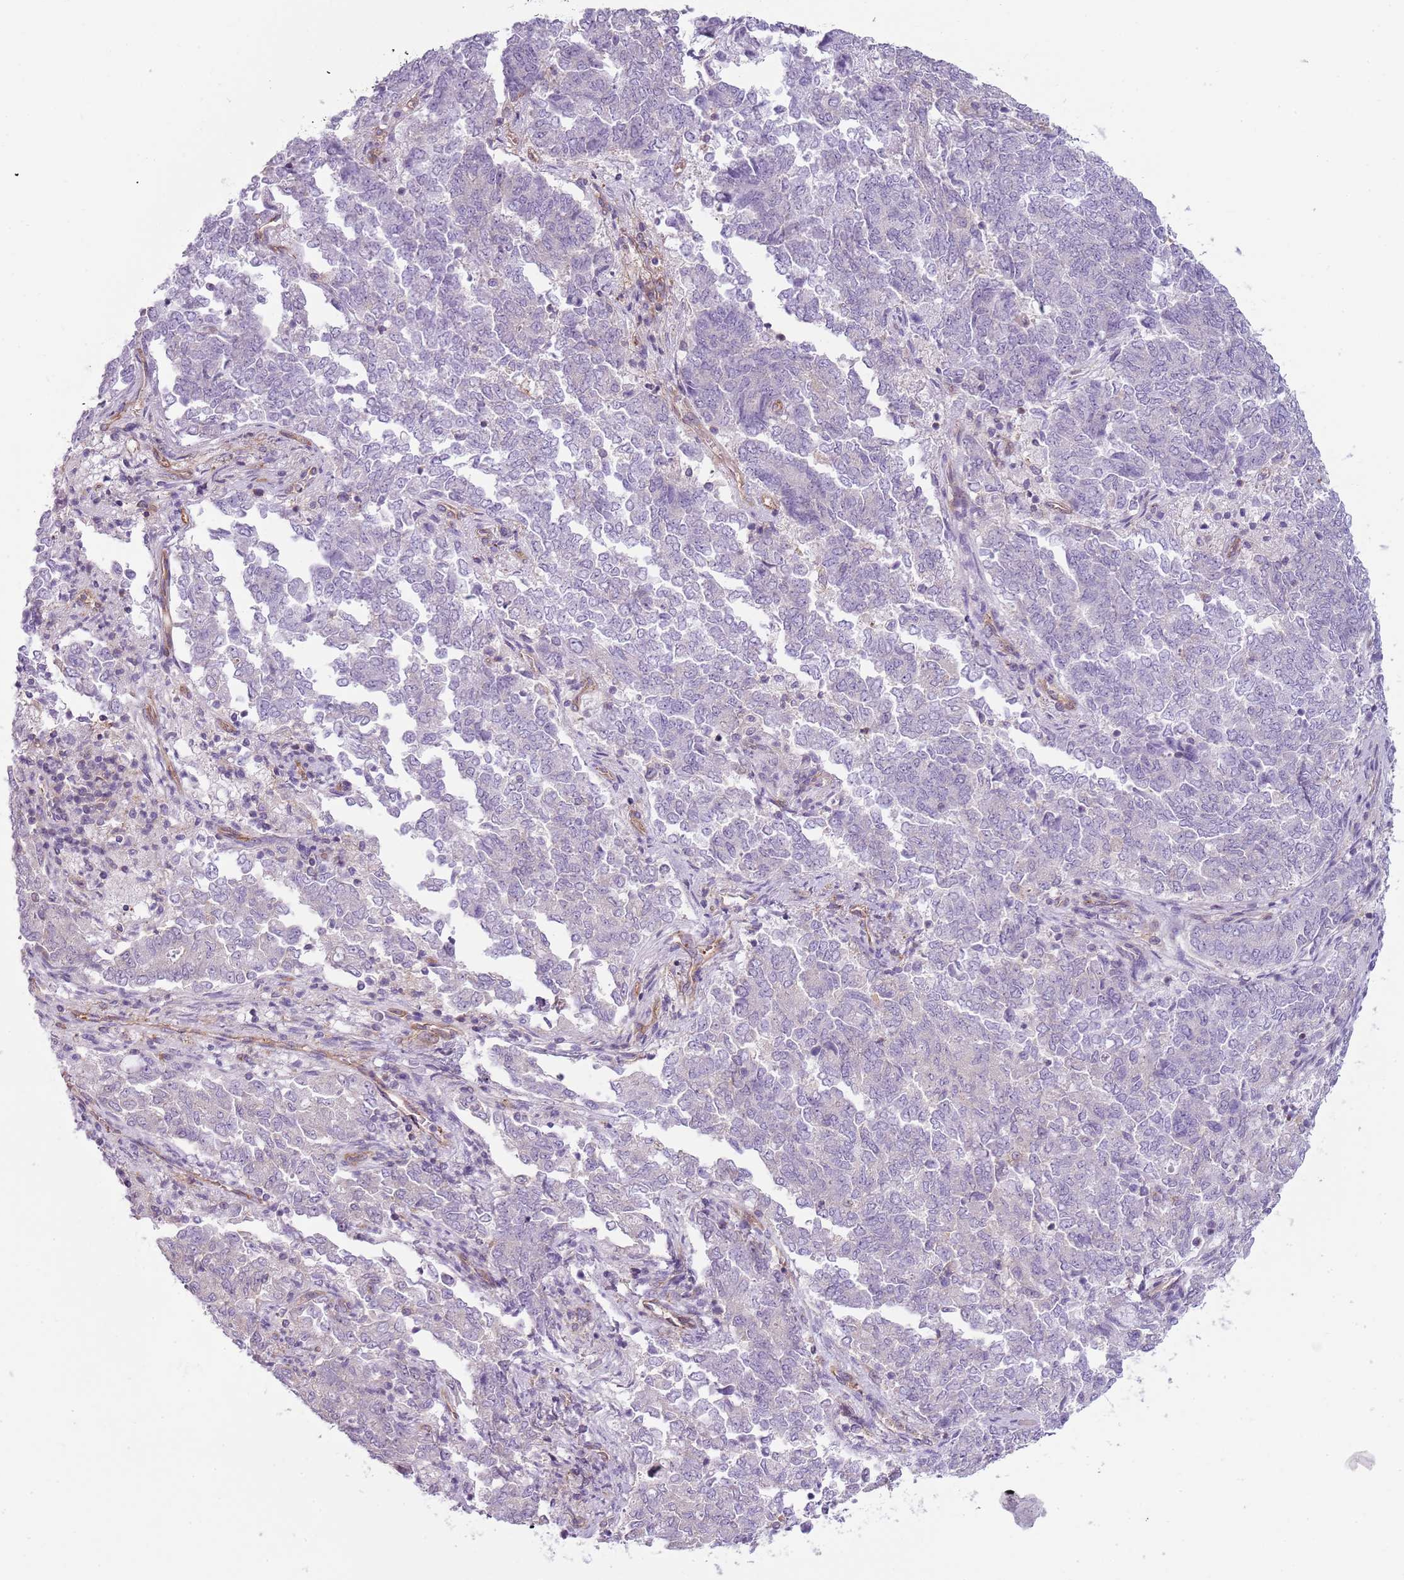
{"staining": {"intensity": "negative", "quantity": "none", "location": "none"}, "tissue": "endometrial cancer", "cell_type": "Tumor cells", "image_type": "cancer", "snomed": [{"axis": "morphology", "description": "Adenocarcinoma, NOS"}, {"axis": "topography", "description": "Endometrium"}], "caption": "There is no significant positivity in tumor cells of adenocarcinoma (endometrial).", "gene": "SNX1", "patient": {"sex": "female", "age": 80}}